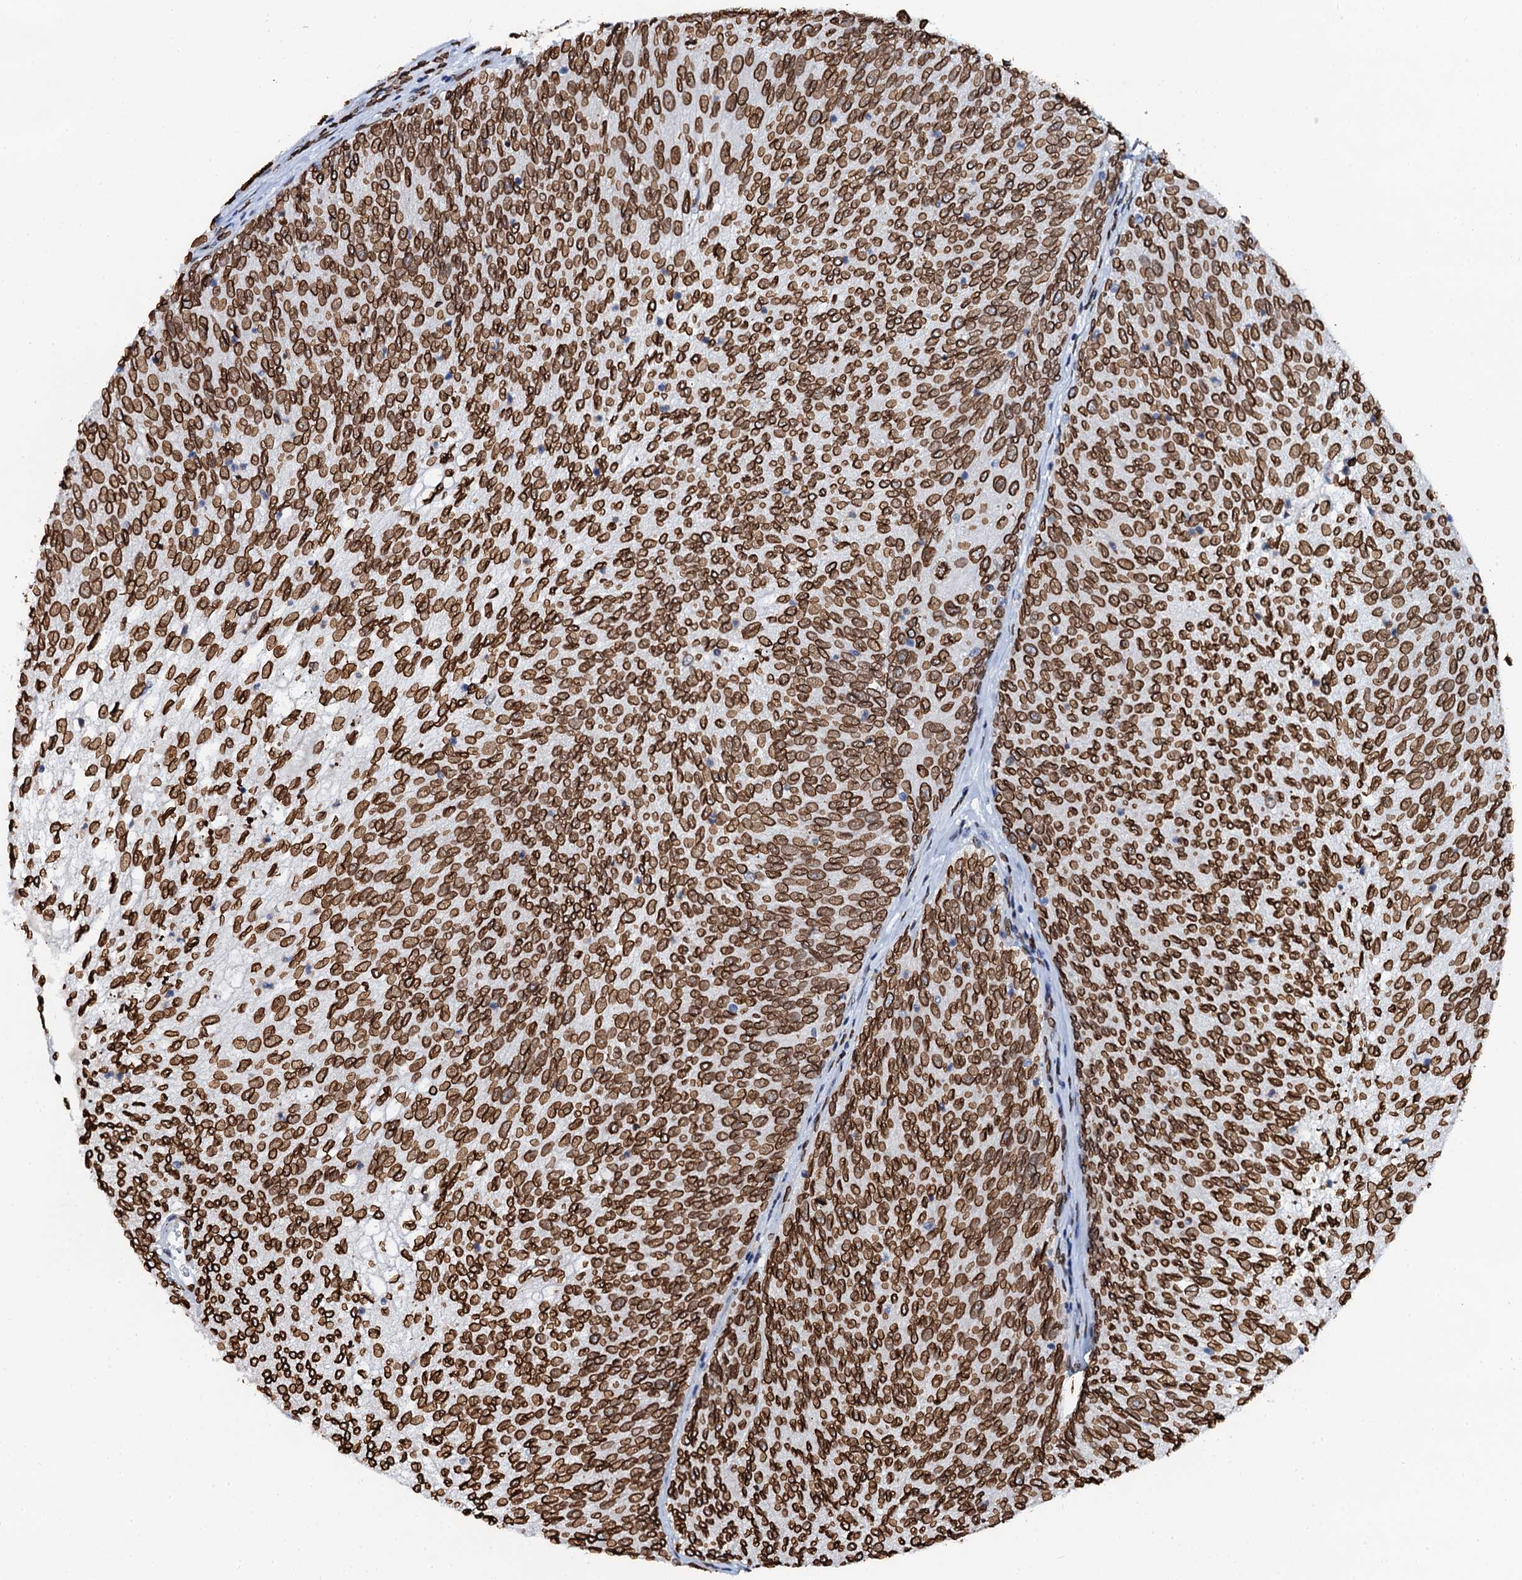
{"staining": {"intensity": "strong", "quantity": ">75%", "location": "nuclear"}, "tissue": "urothelial cancer", "cell_type": "Tumor cells", "image_type": "cancer", "snomed": [{"axis": "morphology", "description": "Urothelial carcinoma, Low grade"}, {"axis": "topography", "description": "Urinary bladder"}], "caption": "A high-resolution micrograph shows immunohistochemistry (IHC) staining of low-grade urothelial carcinoma, which exhibits strong nuclear positivity in approximately >75% of tumor cells. (Brightfield microscopy of DAB IHC at high magnification).", "gene": "KATNAL2", "patient": {"sex": "female", "age": 79}}